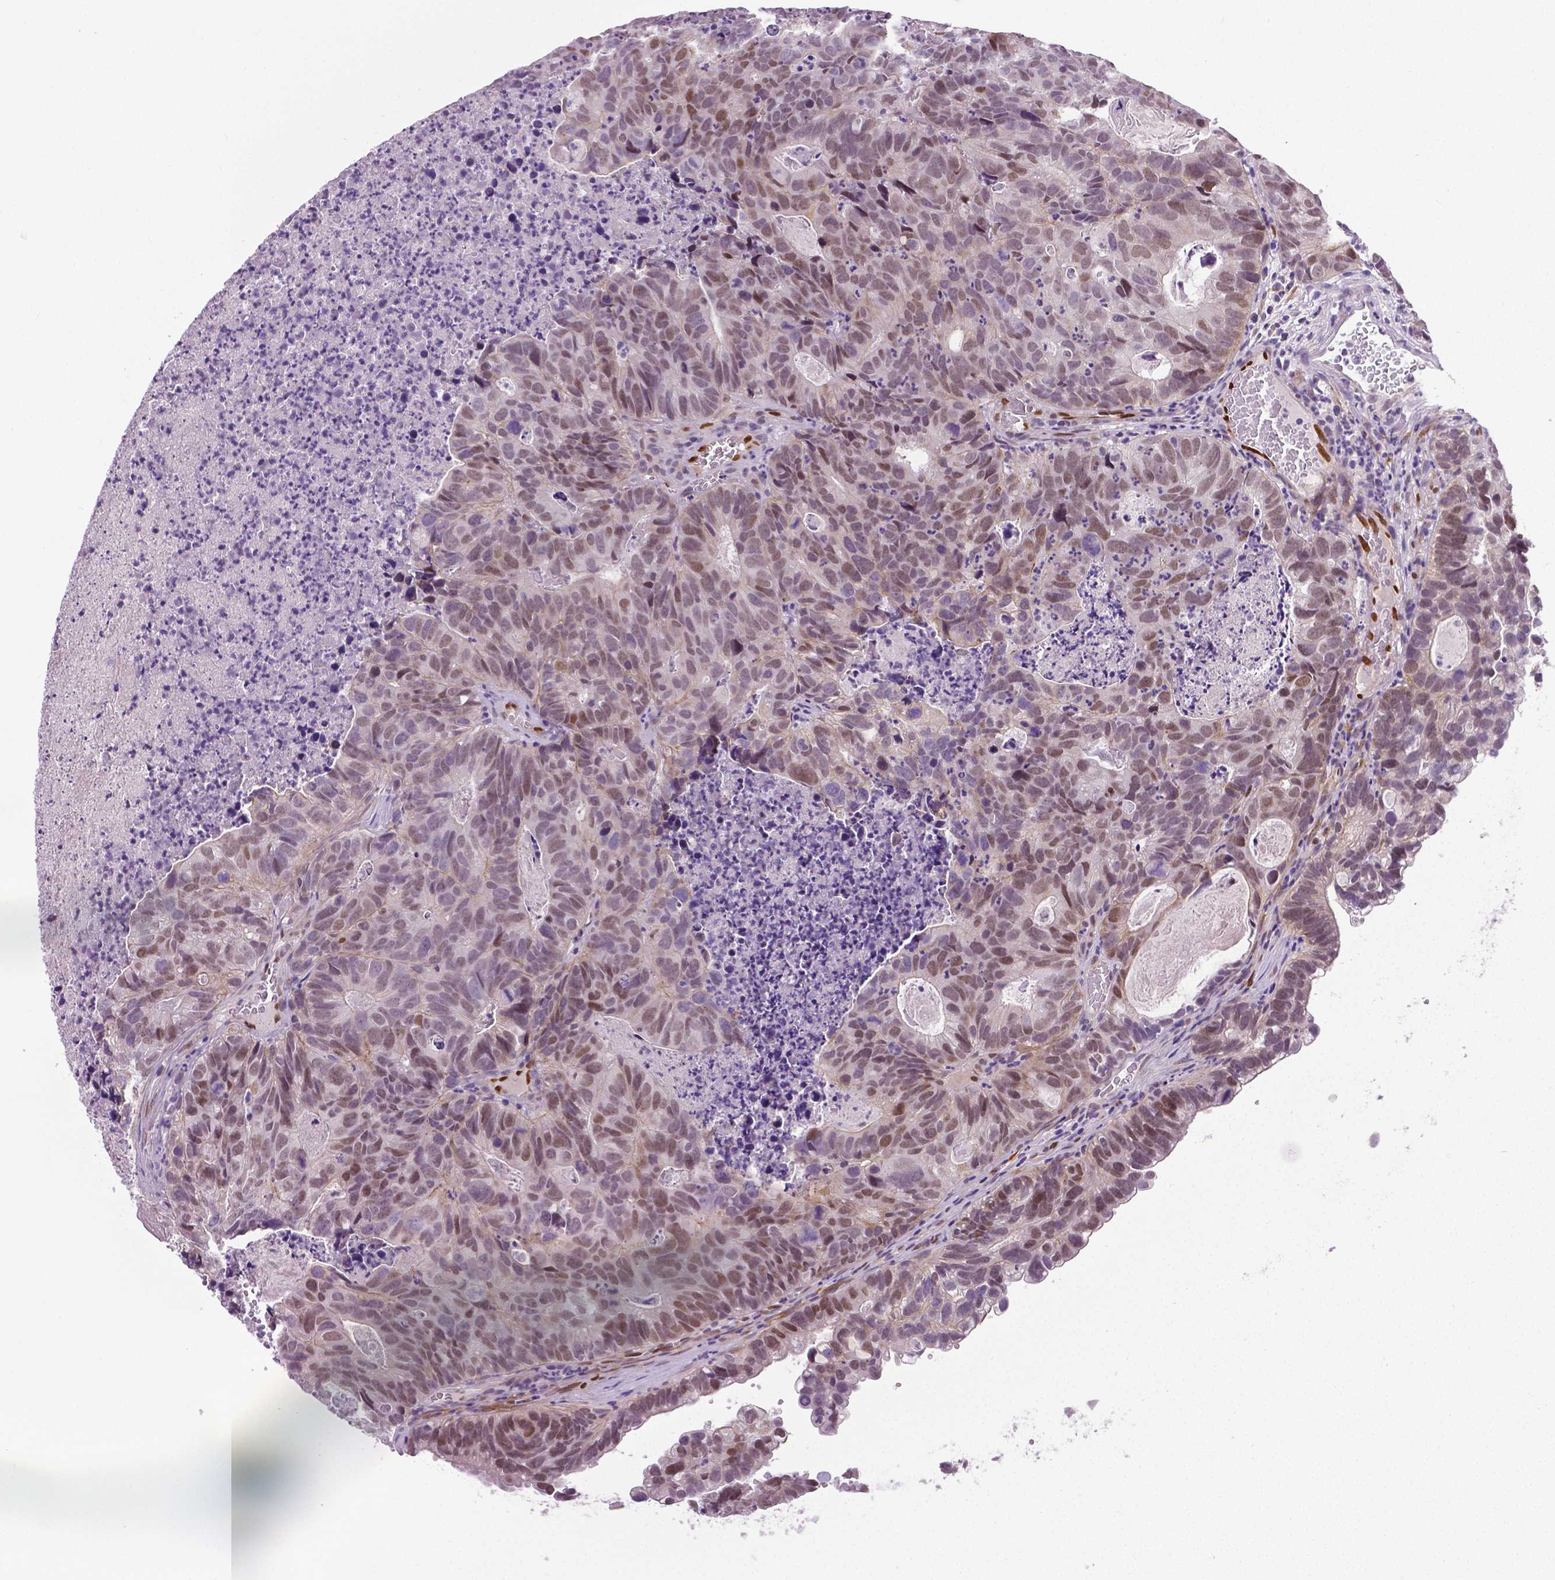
{"staining": {"intensity": "moderate", "quantity": "25%-75%", "location": "nuclear"}, "tissue": "head and neck cancer", "cell_type": "Tumor cells", "image_type": "cancer", "snomed": [{"axis": "morphology", "description": "Adenocarcinoma, NOS"}, {"axis": "topography", "description": "Head-Neck"}], "caption": "IHC of human adenocarcinoma (head and neck) demonstrates medium levels of moderate nuclear staining in about 25%-75% of tumor cells.", "gene": "PTGER3", "patient": {"sex": "male", "age": 62}}